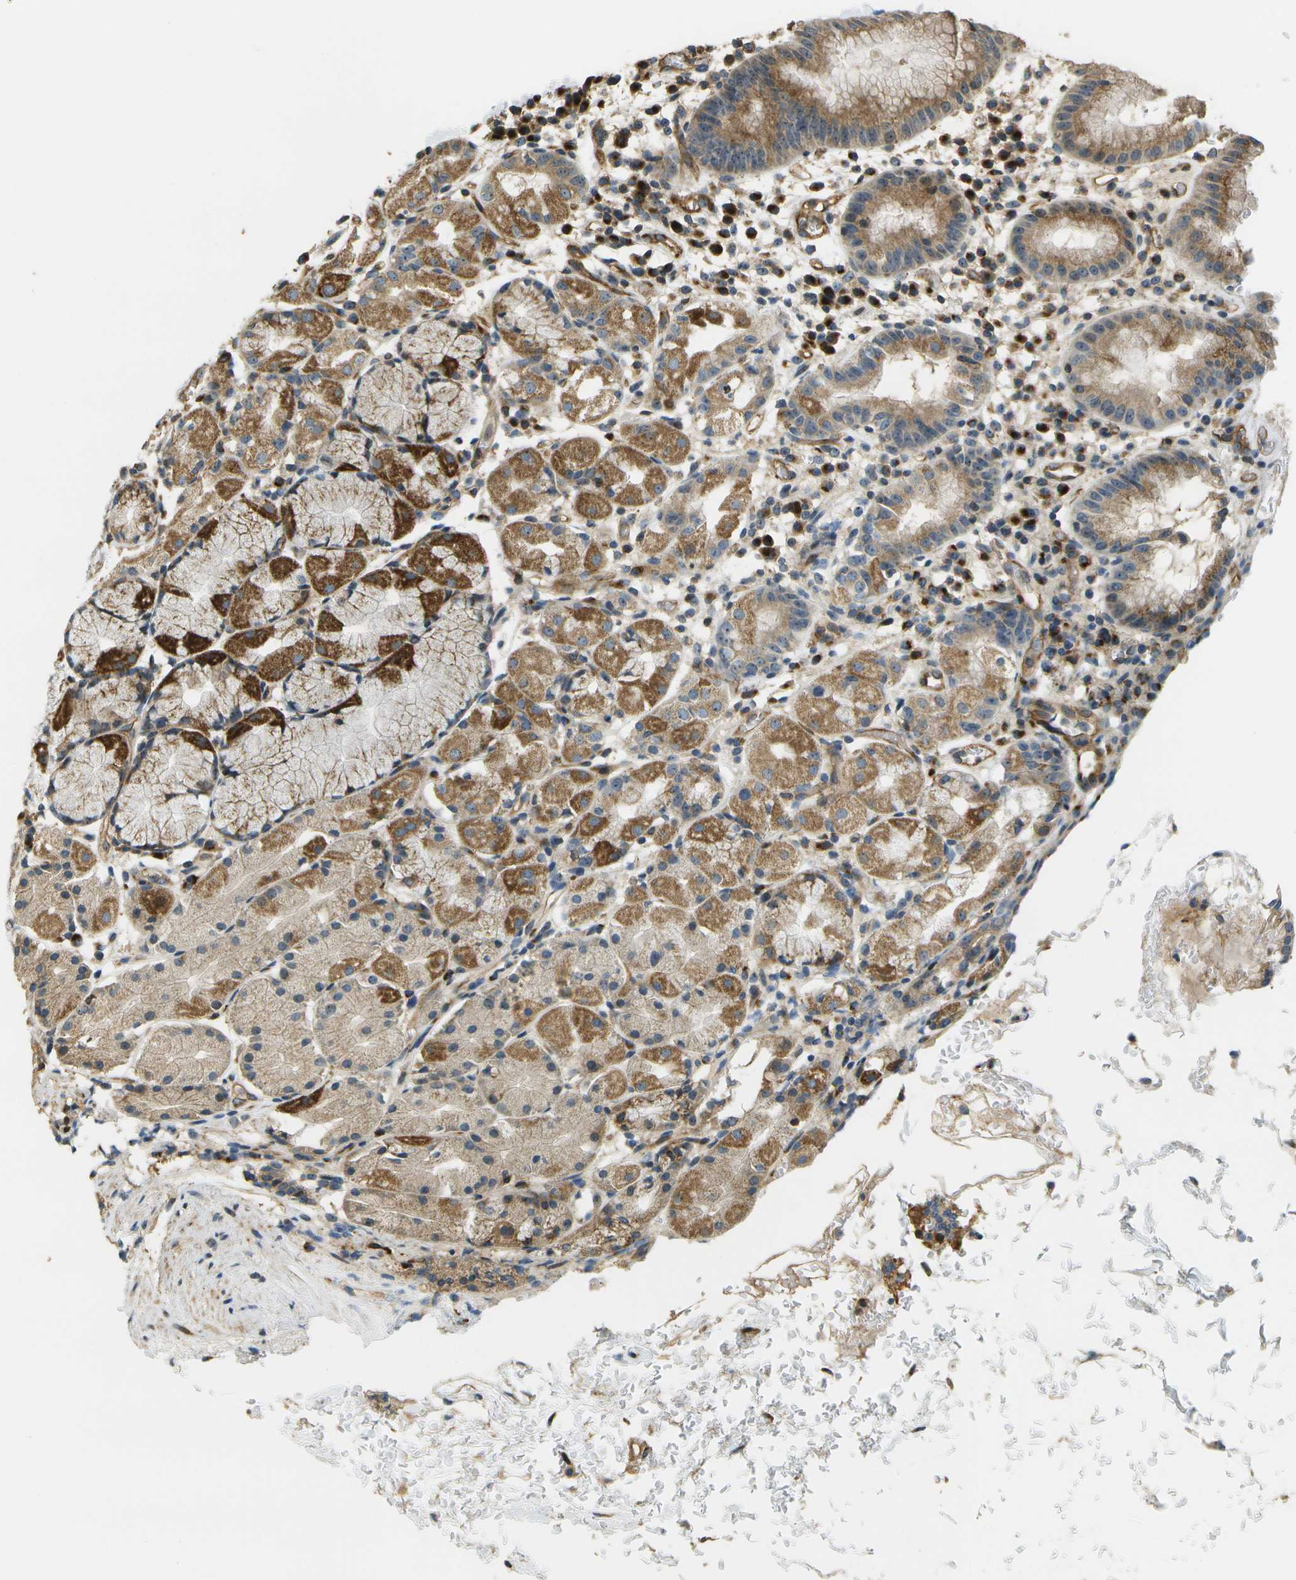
{"staining": {"intensity": "moderate", "quantity": ">75%", "location": "cytoplasmic/membranous"}, "tissue": "stomach", "cell_type": "Glandular cells", "image_type": "normal", "snomed": [{"axis": "morphology", "description": "Normal tissue, NOS"}, {"axis": "topography", "description": "Stomach"}, {"axis": "topography", "description": "Stomach, lower"}], "caption": "A brown stain labels moderate cytoplasmic/membranous staining of a protein in glandular cells of unremarkable human stomach. The protein of interest is shown in brown color, while the nuclei are stained blue.", "gene": "LRP12", "patient": {"sex": "female", "age": 75}}